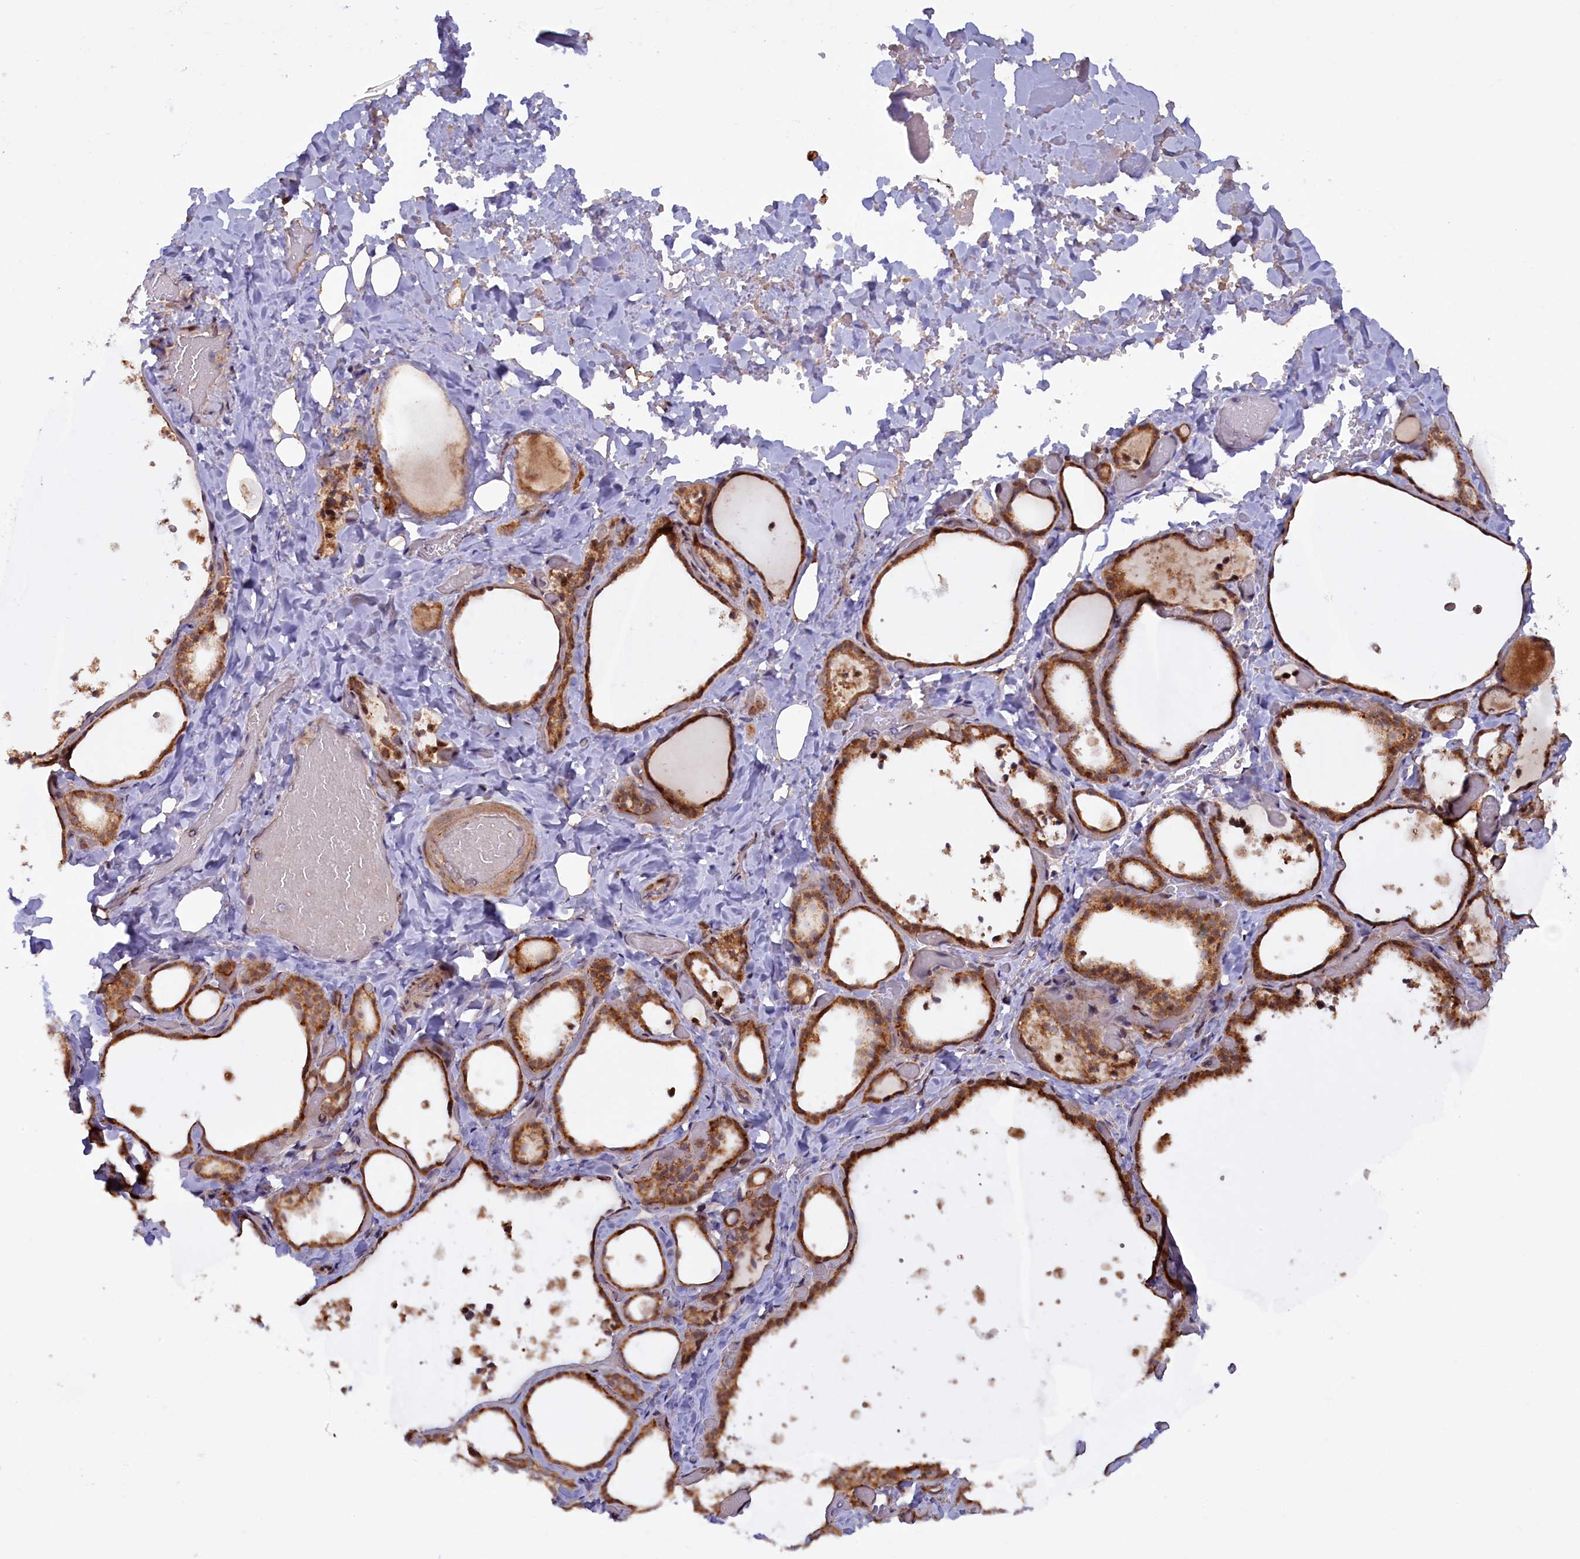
{"staining": {"intensity": "strong", "quantity": ">75%", "location": "cytoplasmic/membranous"}, "tissue": "thyroid gland", "cell_type": "Glandular cells", "image_type": "normal", "snomed": [{"axis": "morphology", "description": "Normal tissue, NOS"}, {"axis": "topography", "description": "Thyroid gland"}], "caption": "Protein staining reveals strong cytoplasmic/membranous expression in about >75% of glandular cells in unremarkable thyroid gland.", "gene": "DUS3L", "patient": {"sex": "female", "age": 44}}